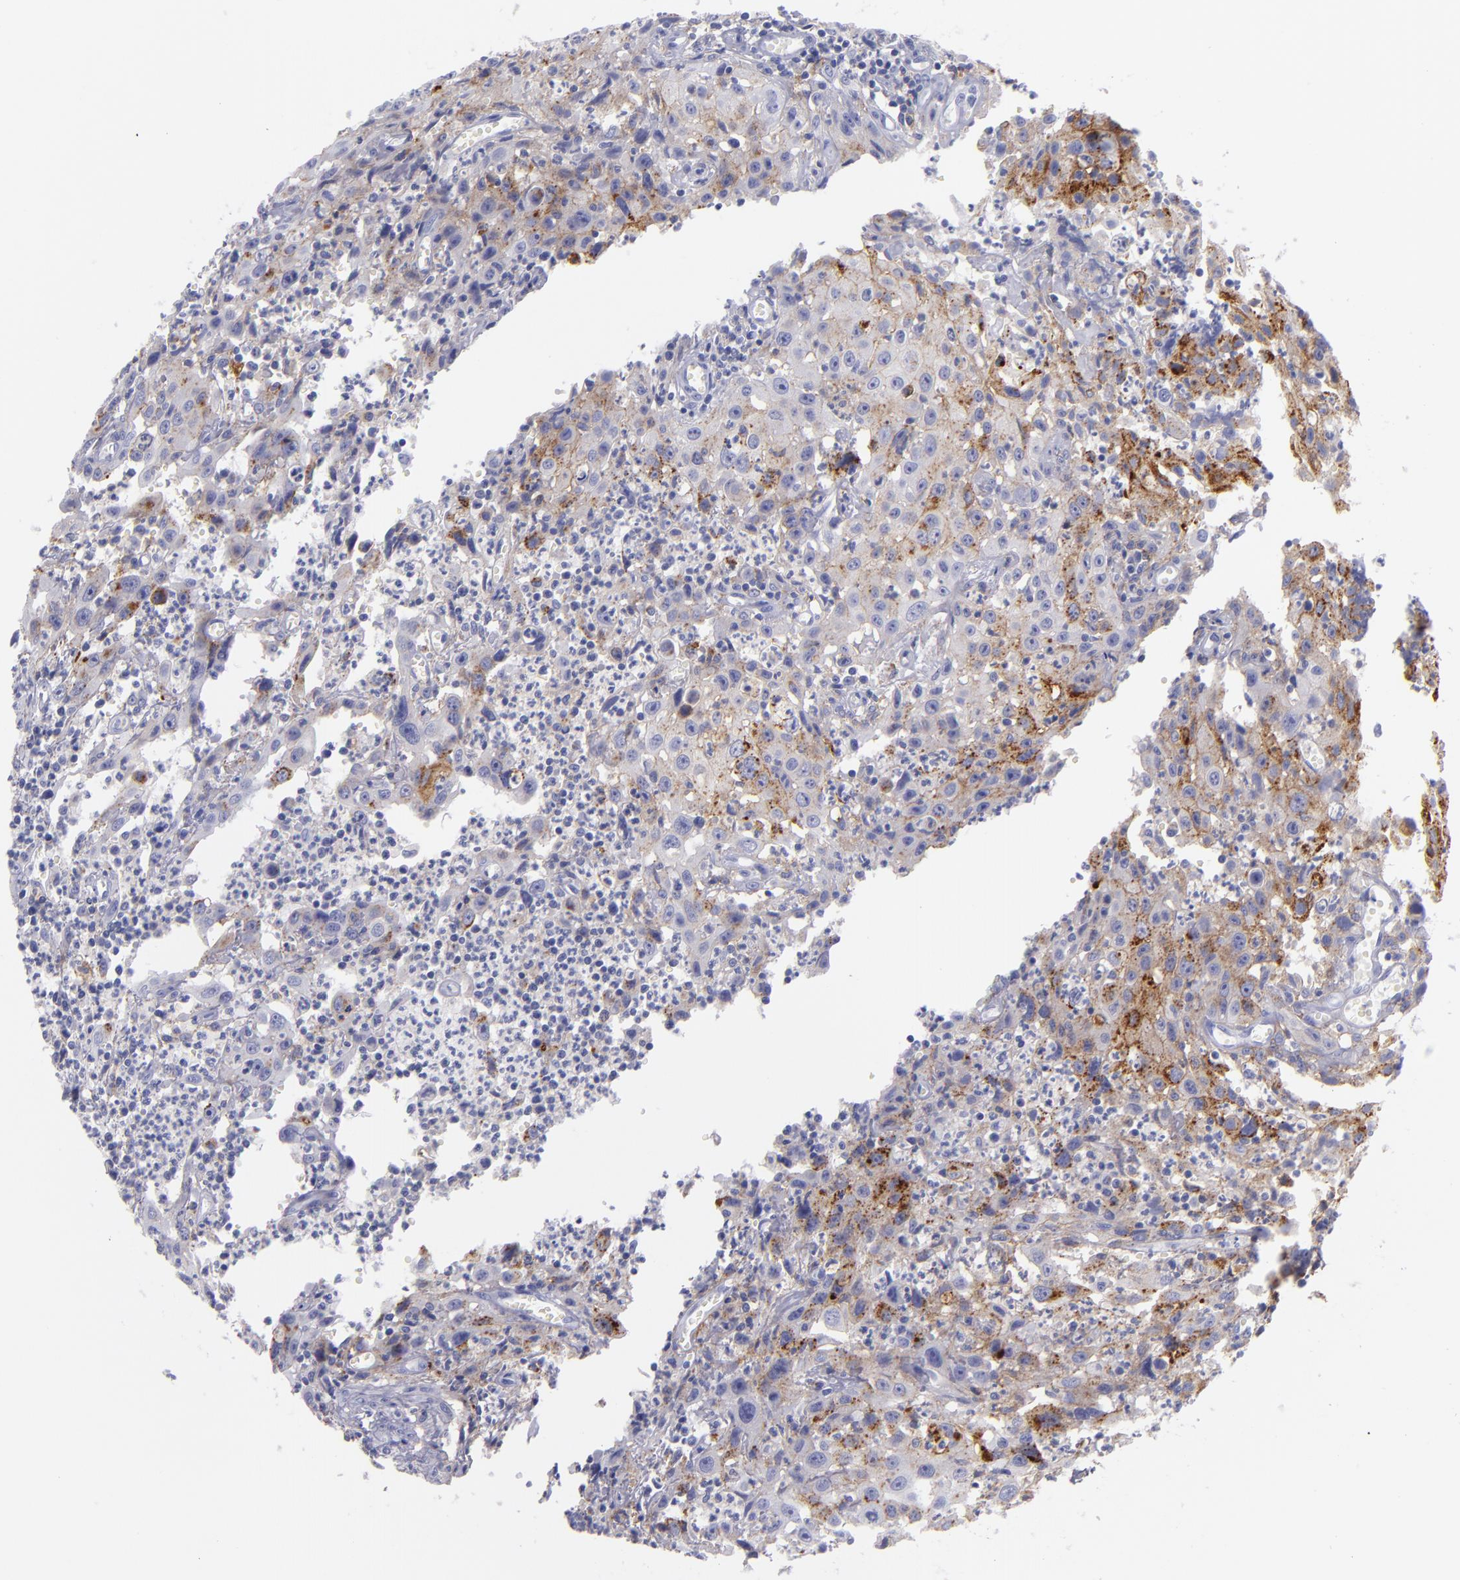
{"staining": {"intensity": "moderate", "quantity": "<25%", "location": "cytoplasmic/membranous"}, "tissue": "urothelial cancer", "cell_type": "Tumor cells", "image_type": "cancer", "snomed": [{"axis": "morphology", "description": "Urothelial carcinoma, High grade"}, {"axis": "topography", "description": "Urinary bladder"}], "caption": "IHC of human urothelial carcinoma (high-grade) reveals low levels of moderate cytoplasmic/membranous positivity in about <25% of tumor cells.", "gene": "CD82", "patient": {"sex": "male", "age": 66}}